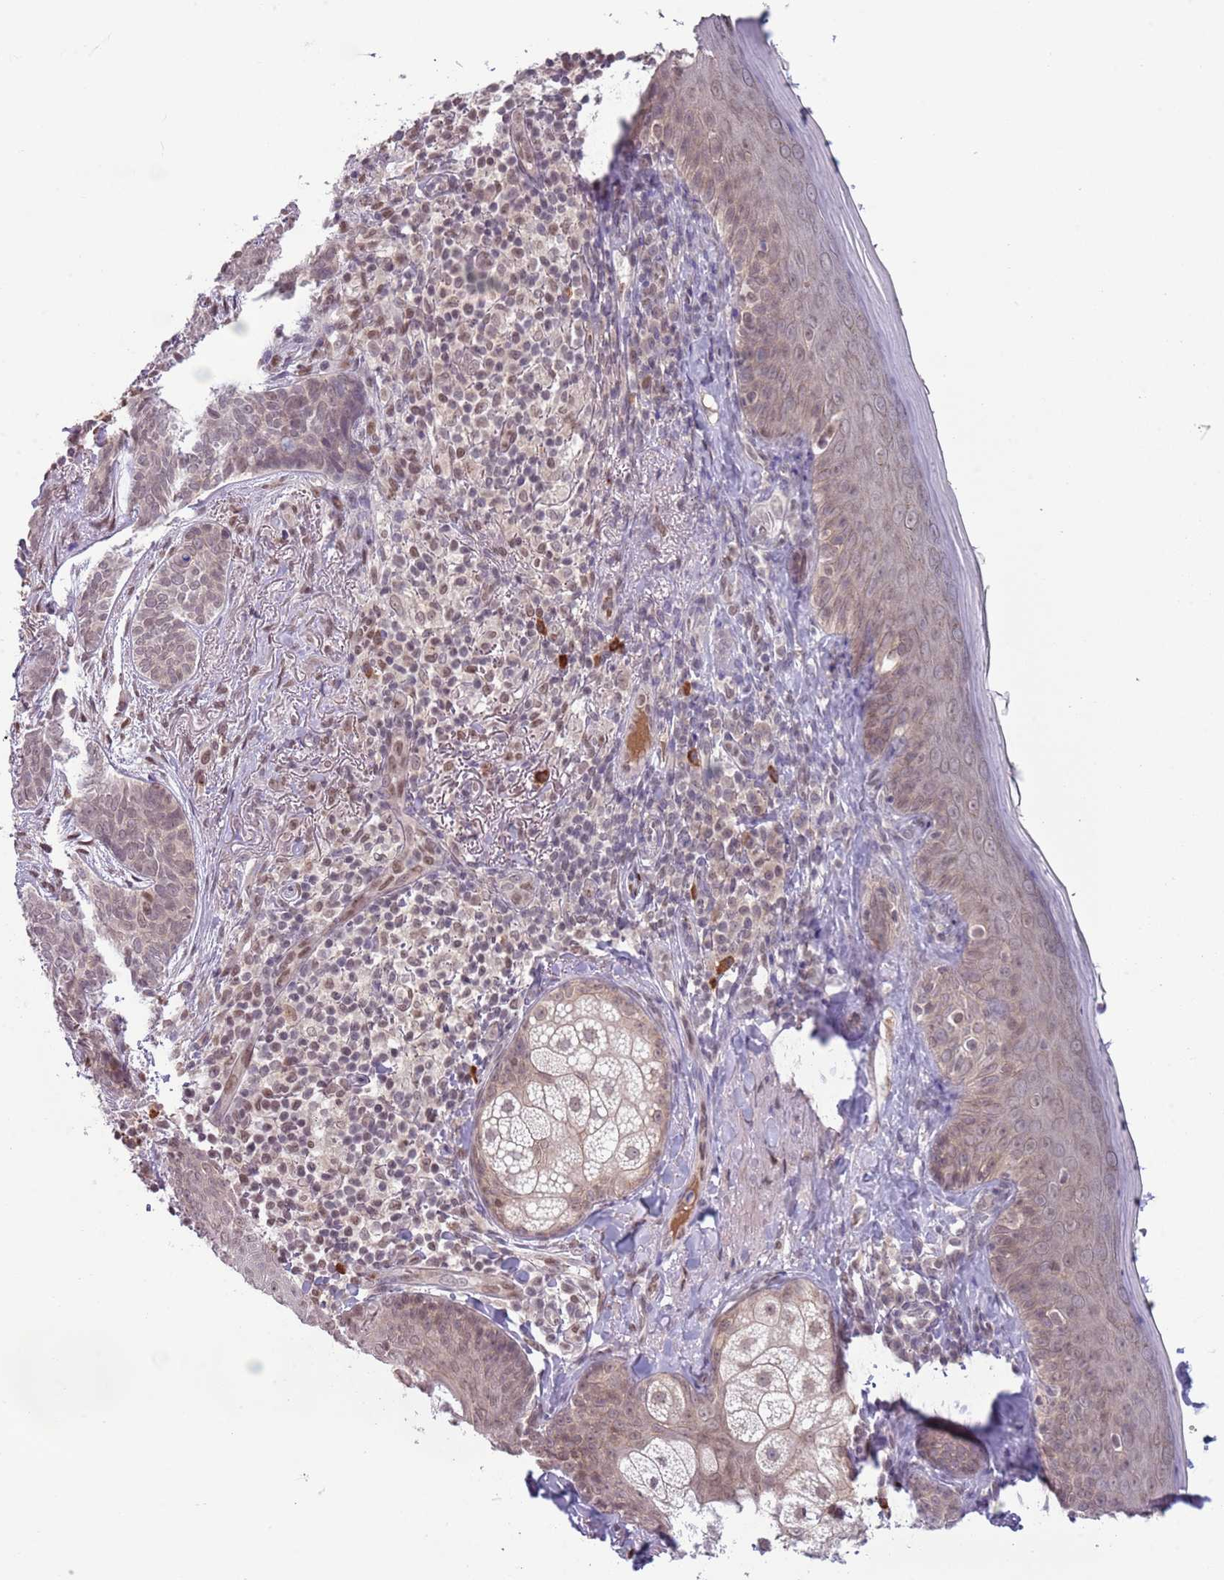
{"staining": {"intensity": "negative", "quantity": "none", "location": "none"}, "tissue": "skin", "cell_type": "Fibroblasts", "image_type": "normal", "snomed": [{"axis": "morphology", "description": "Normal tissue, NOS"}, {"axis": "topography", "description": "Skin"}], "caption": "There is no significant expression in fibroblasts of skin. (DAB (3,3'-diaminobenzidine) immunohistochemistry (IHC) with hematoxylin counter stain).", "gene": "TM2D1", "patient": {"sex": "male", "age": 57}}